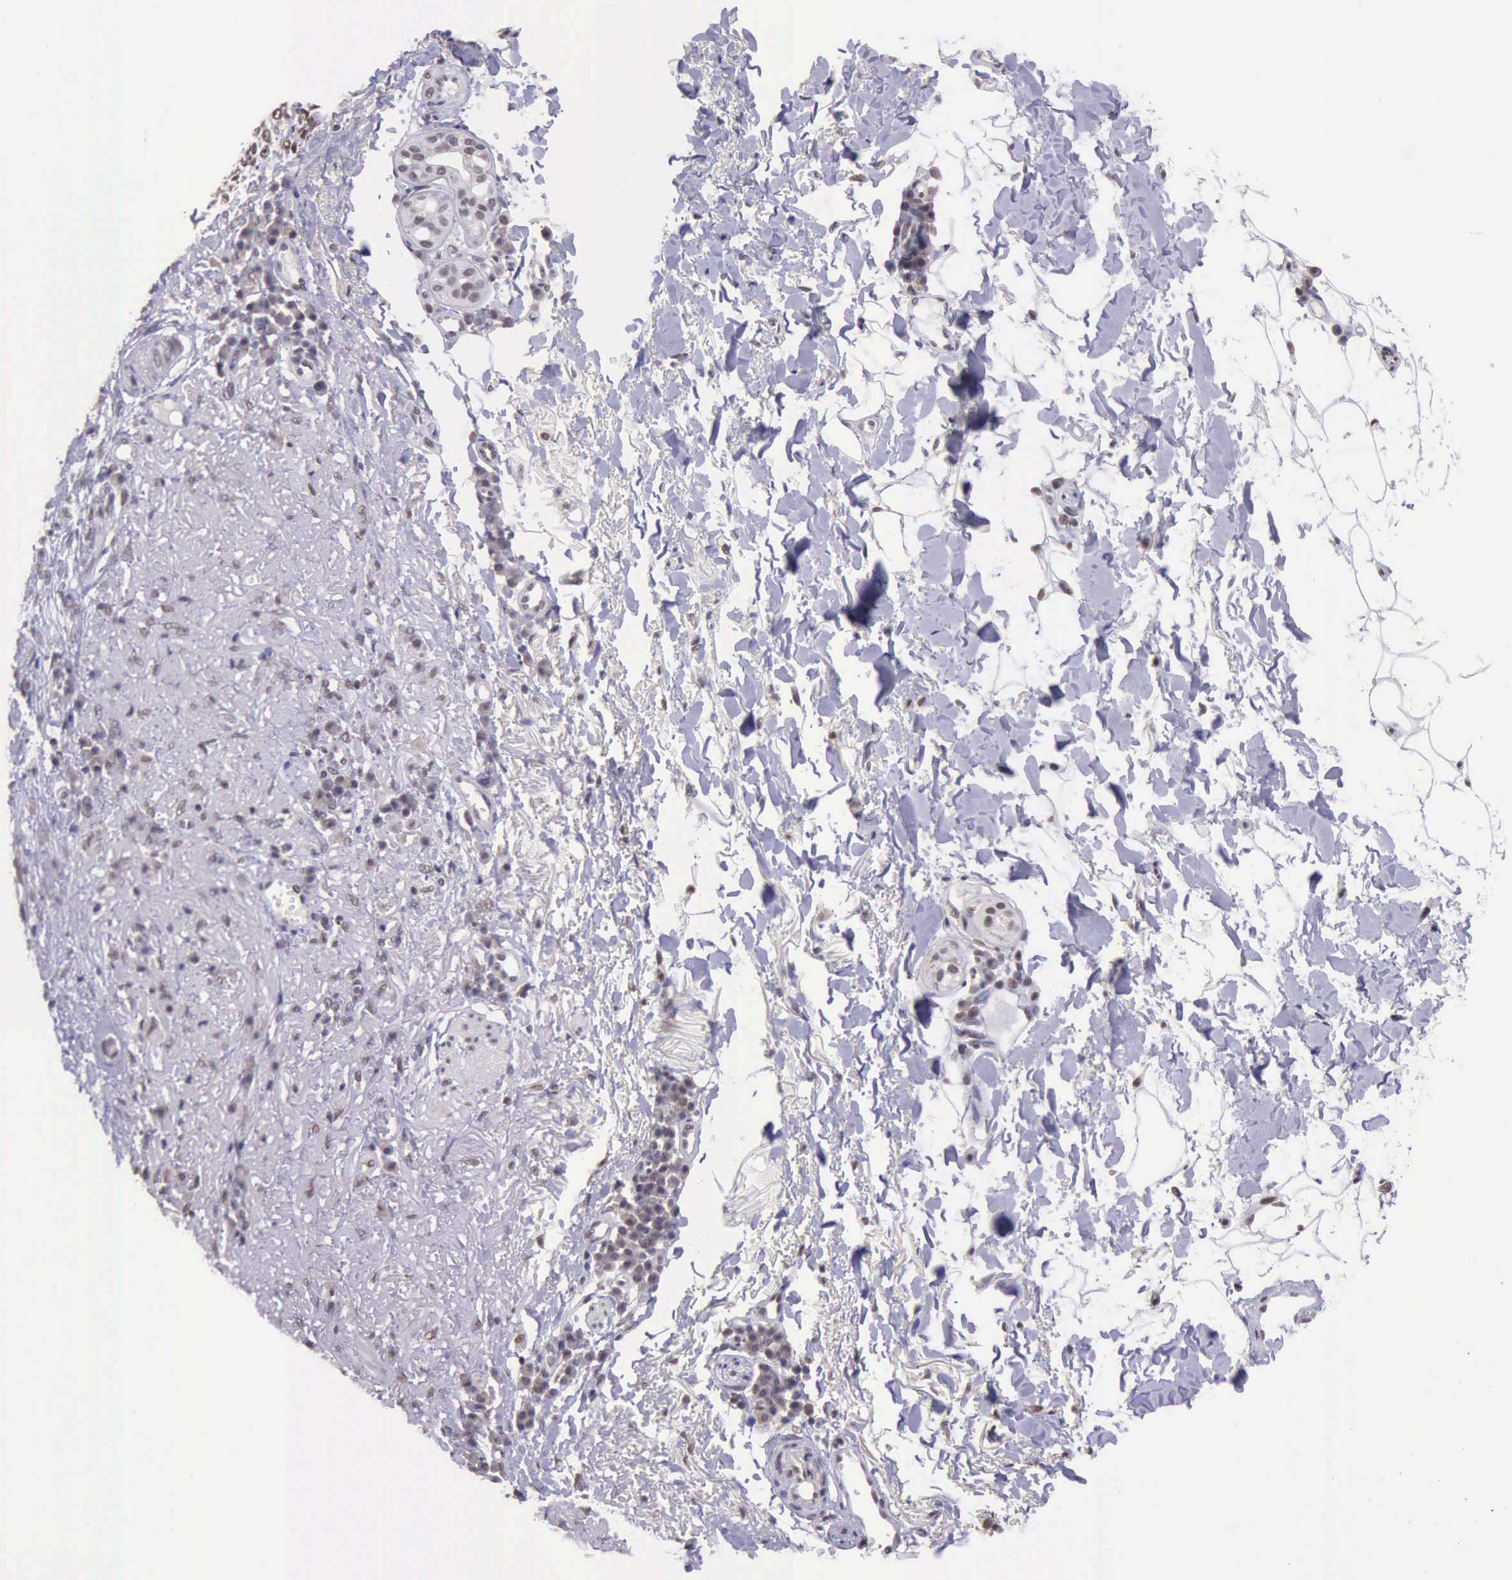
{"staining": {"intensity": "weak", "quantity": ">75%", "location": "nuclear"}, "tissue": "skin cancer", "cell_type": "Tumor cells", "image_type": "cancer", "snomed": [{"axis": "morphology", "description": "Basal cell carcinoma"}, {"axis": "topography", "description": "Skin"}], "caption": "Skin cancer stained with immunohistochemistry shows weak nuclear expression in about >75% of tumor cells.", "gene": "PRPF39", "patient": {"sex": "female", "age": 89}}